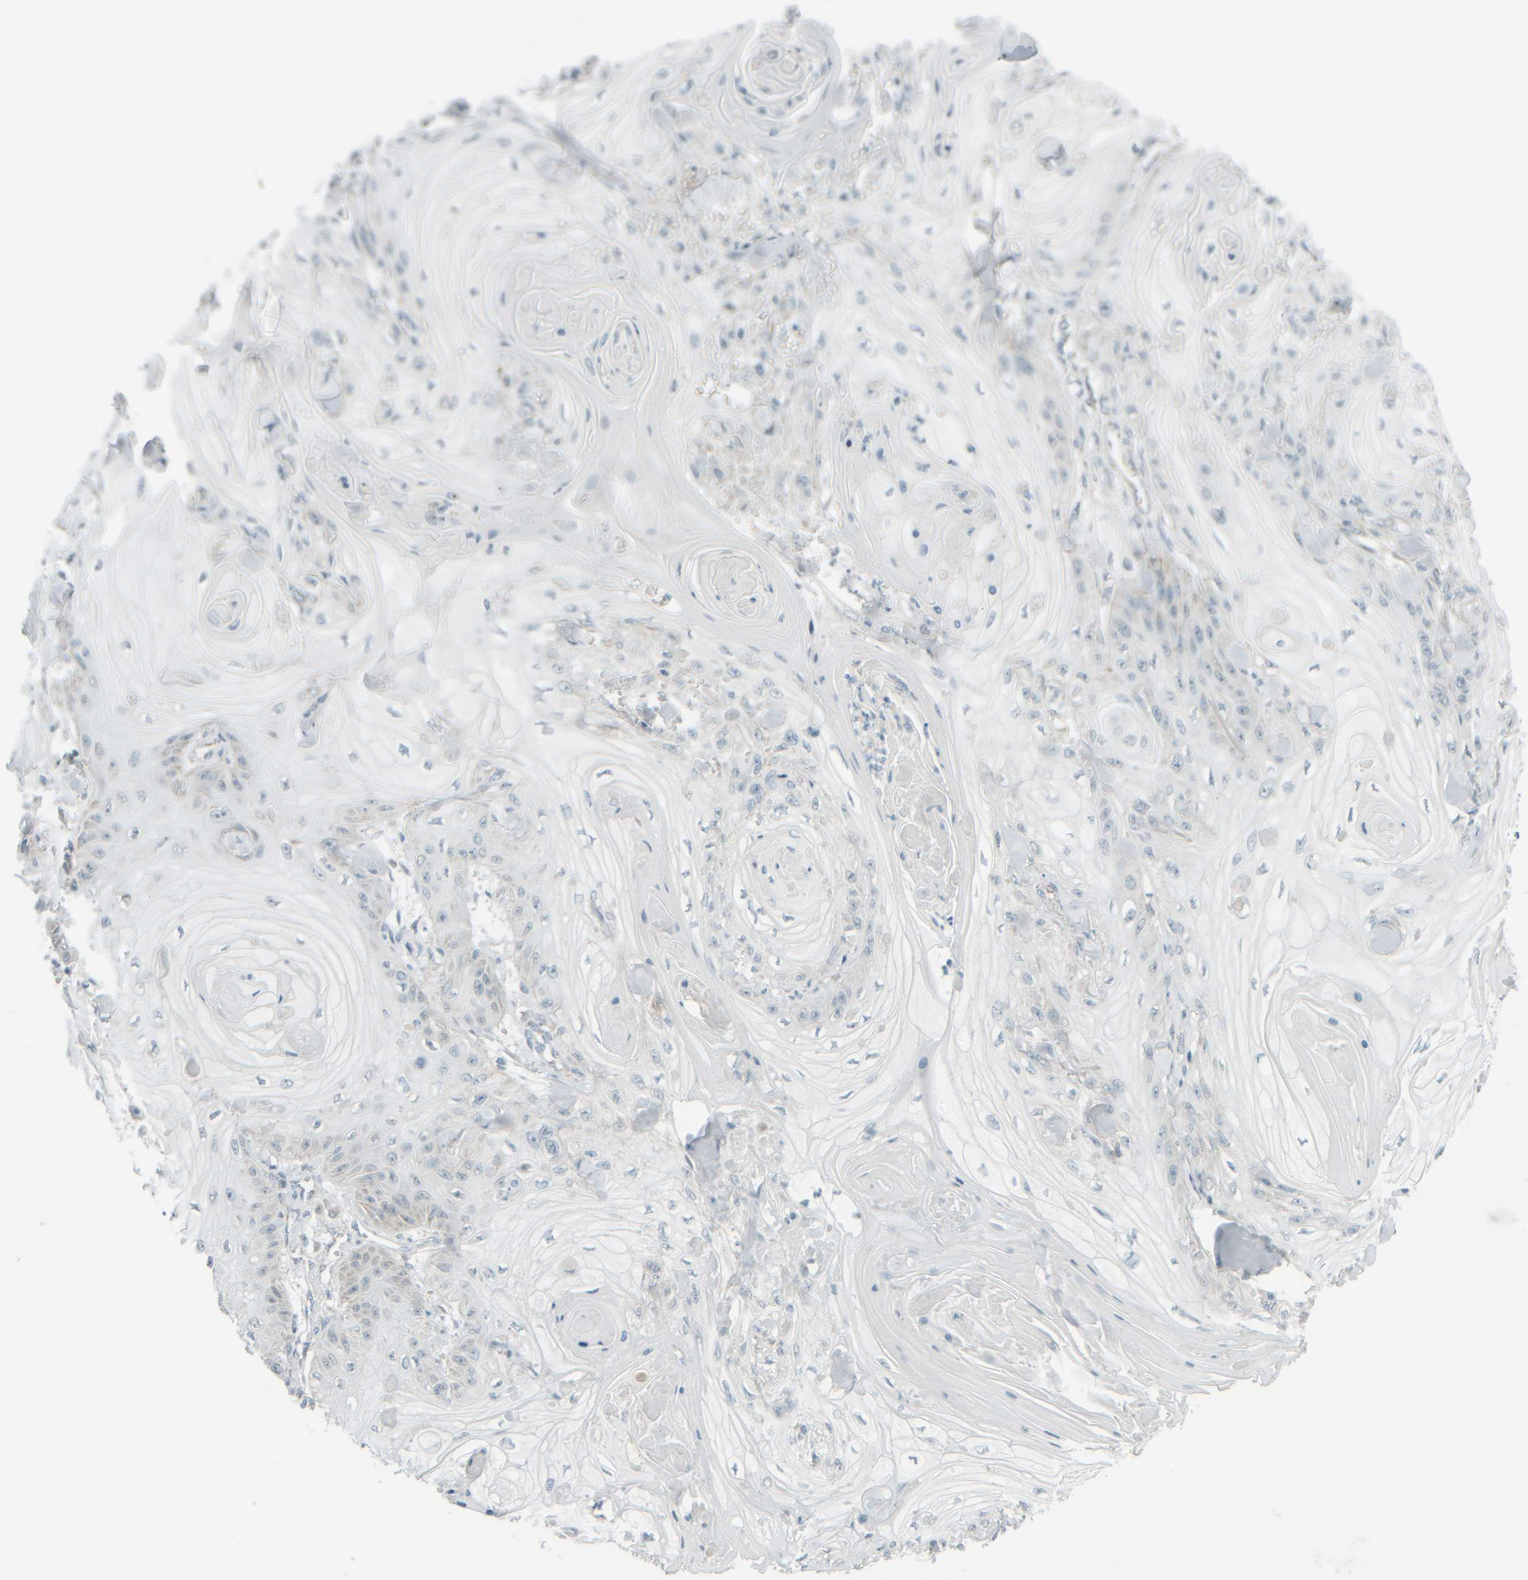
{"staining": {"intensity": "negative", "quantity": "none", "location": "none"}, "tissue": "skin cancer", "cell_type": "Tumor cells", "image_type": "cancer", "snomed": [{"axis": "morphology", "description": "Squamous cell carcinoma, NOS"}, {"axis": "topography", "description": "Skin"}], "caption": "High magnification brightfield microscopy of skin squamous cell carcinoma stained with DAB (3,3'-diaminobenzidine) (brown) and counterstained with hematoxylin (blue): tumor cells show no significant expression.", "gene": "PTGES3L-AARSD1", "patient": {"sex": "male", "age": 74}}